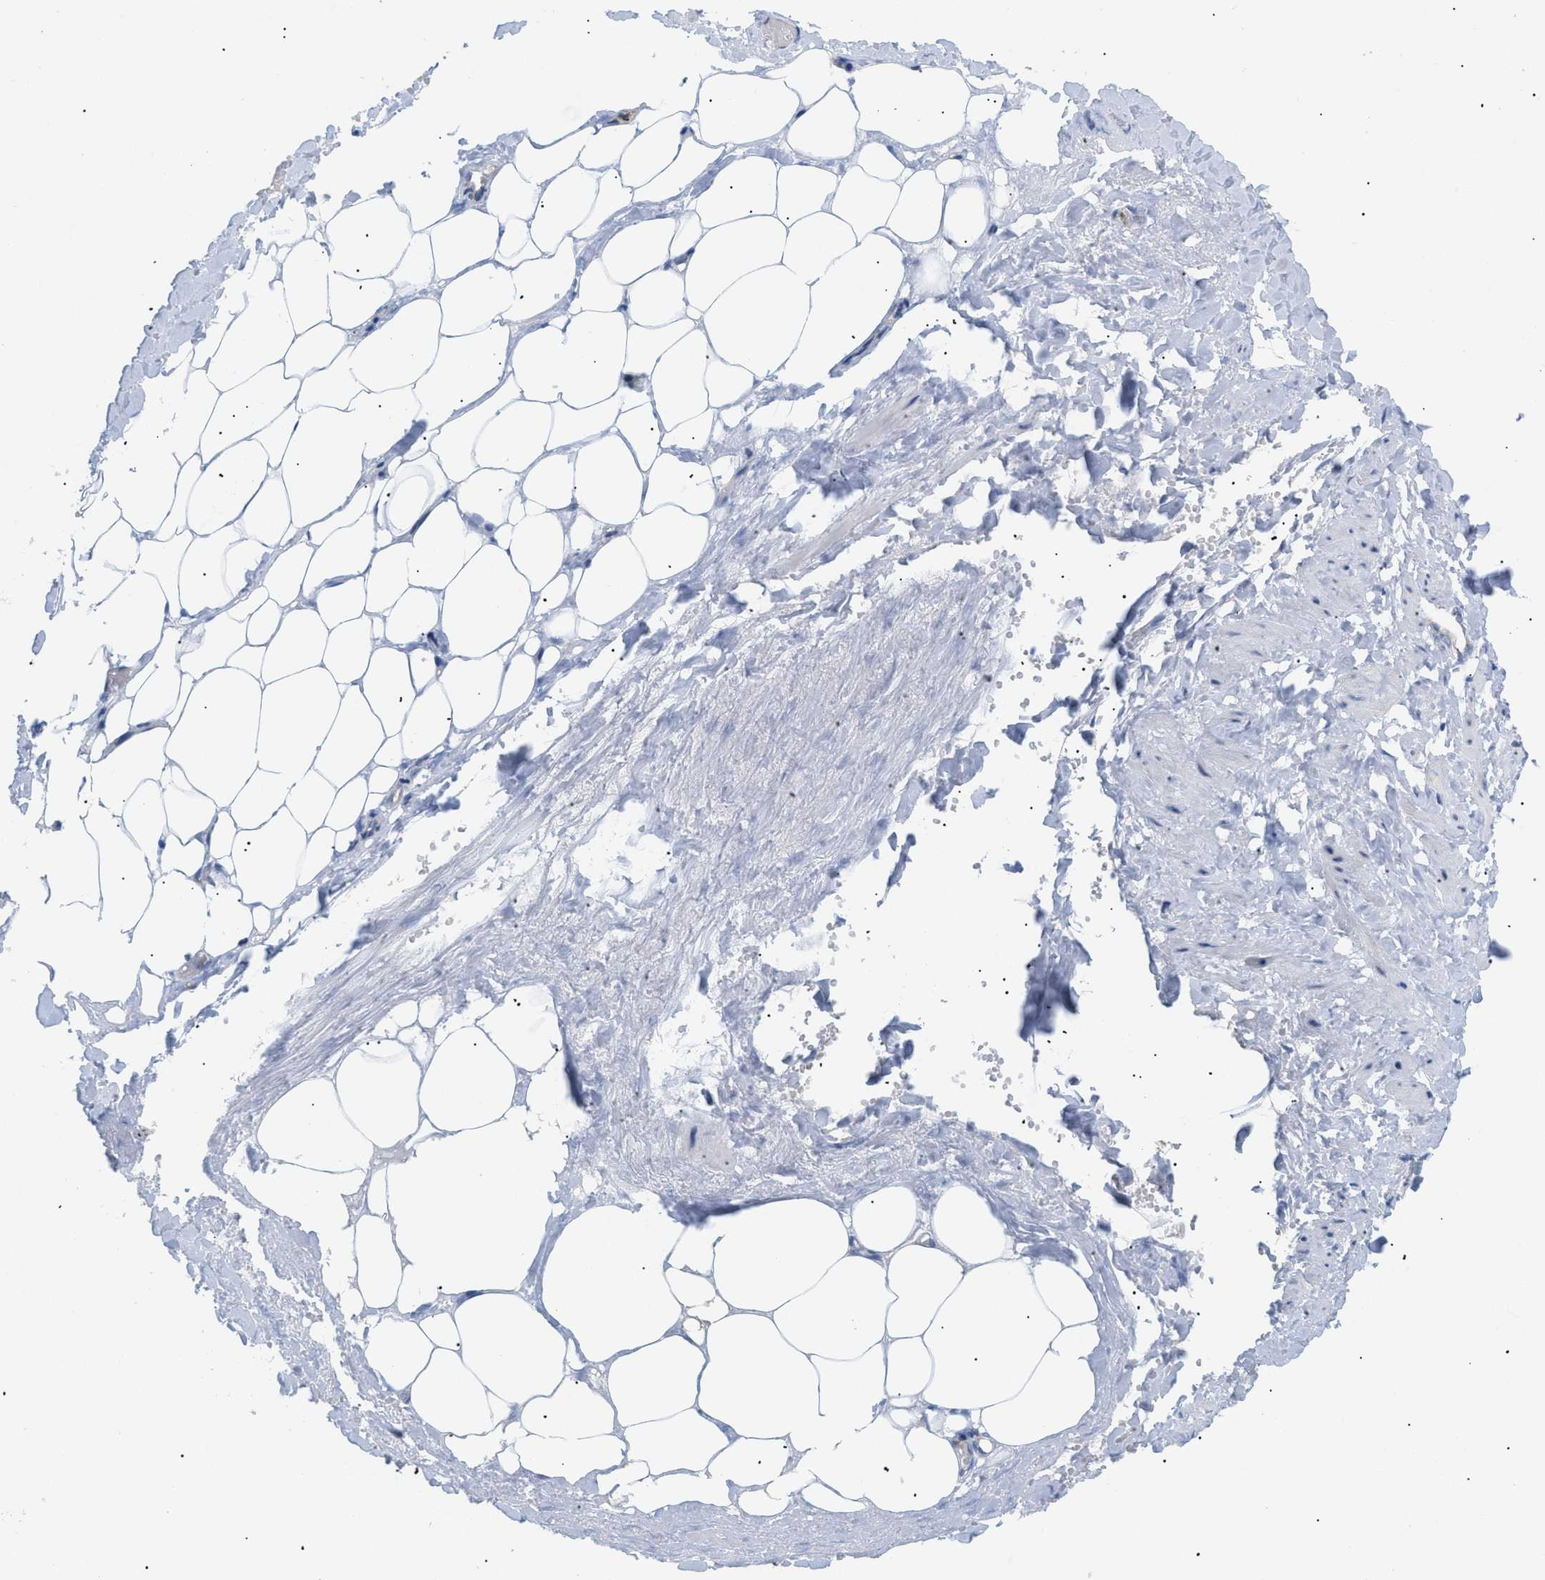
{"staining": {"intensity": "moderate", "quantity": ">75%", "location": "cytoplasmic/membranous"}, "tissue": "adipose tissue", "cell_type": "Adipocytes", "image_type": "normal", "snomed": [{"axis": "morphology", "description": "Normal tissue, NOS"}, {"axis": "topography", "description": "Soft tissue"}, {"axis": "topography", "description": "Vascular tissue"}], "caption": "Moderate cytoplasmic/membranous expression for a protein is present in approximately >75% of adipocytes of normal adipose tissue using IHC.", "gene": "TMEM17", "patient": {"sex": "female", "age": 35}}